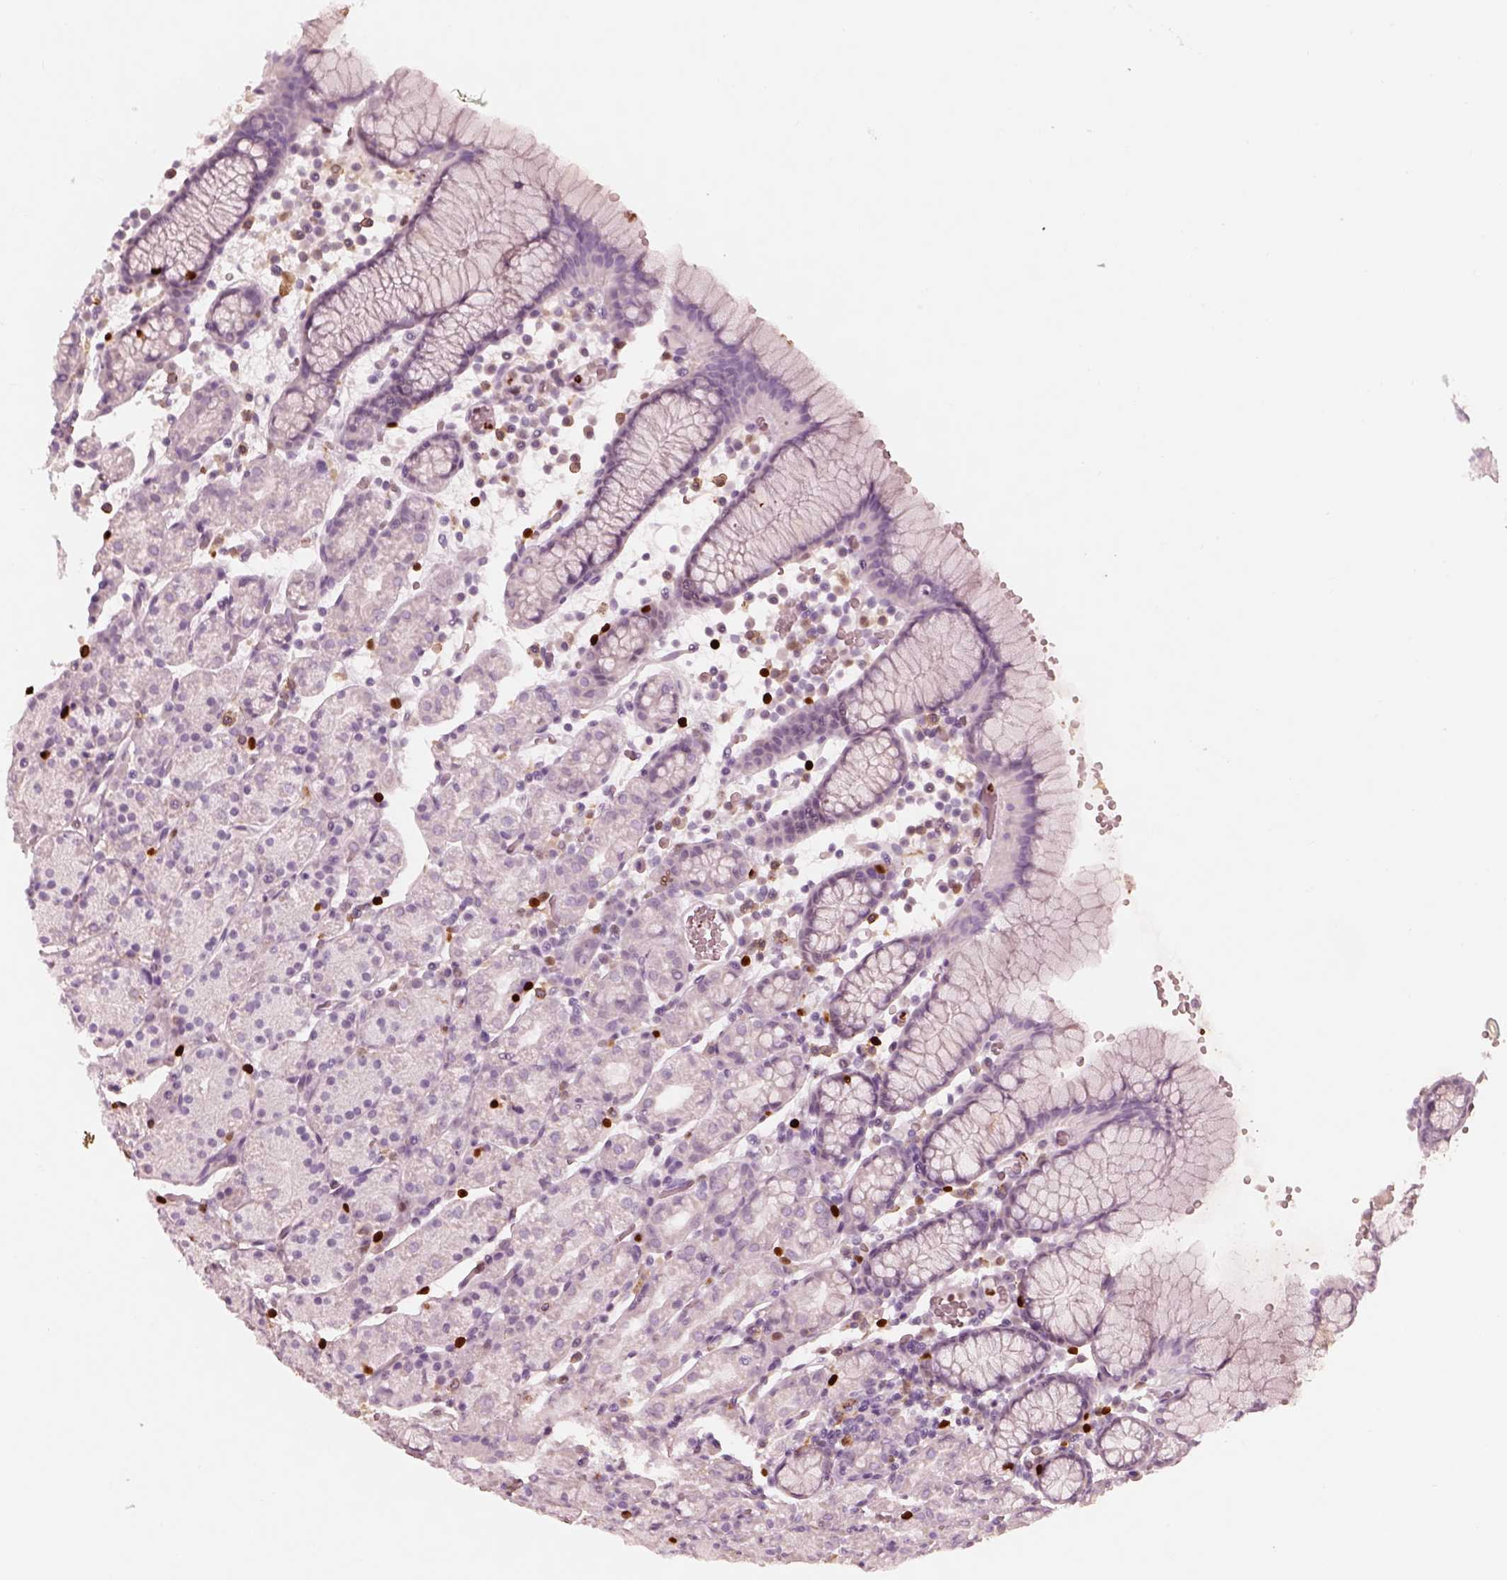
{"staining": {"intensity": "negative", "quantity": "none", "location": "none"}, "tissue": "stomach", "cell_type": "Glandular cells", "image_type": "normal", "snomed": [{"axis": "morphology", "description": "Normal tissue, NOS"}, {"axis": "topography", "description": "Stomach, upper"}, {"axis": "topography", "description": "Stomach"}], "caption": "Glandular cells are negative for brown protein staining in unremarkable stomach.", "gene": "ALOX5", "patient": {"sex": "male", "age": 62}}